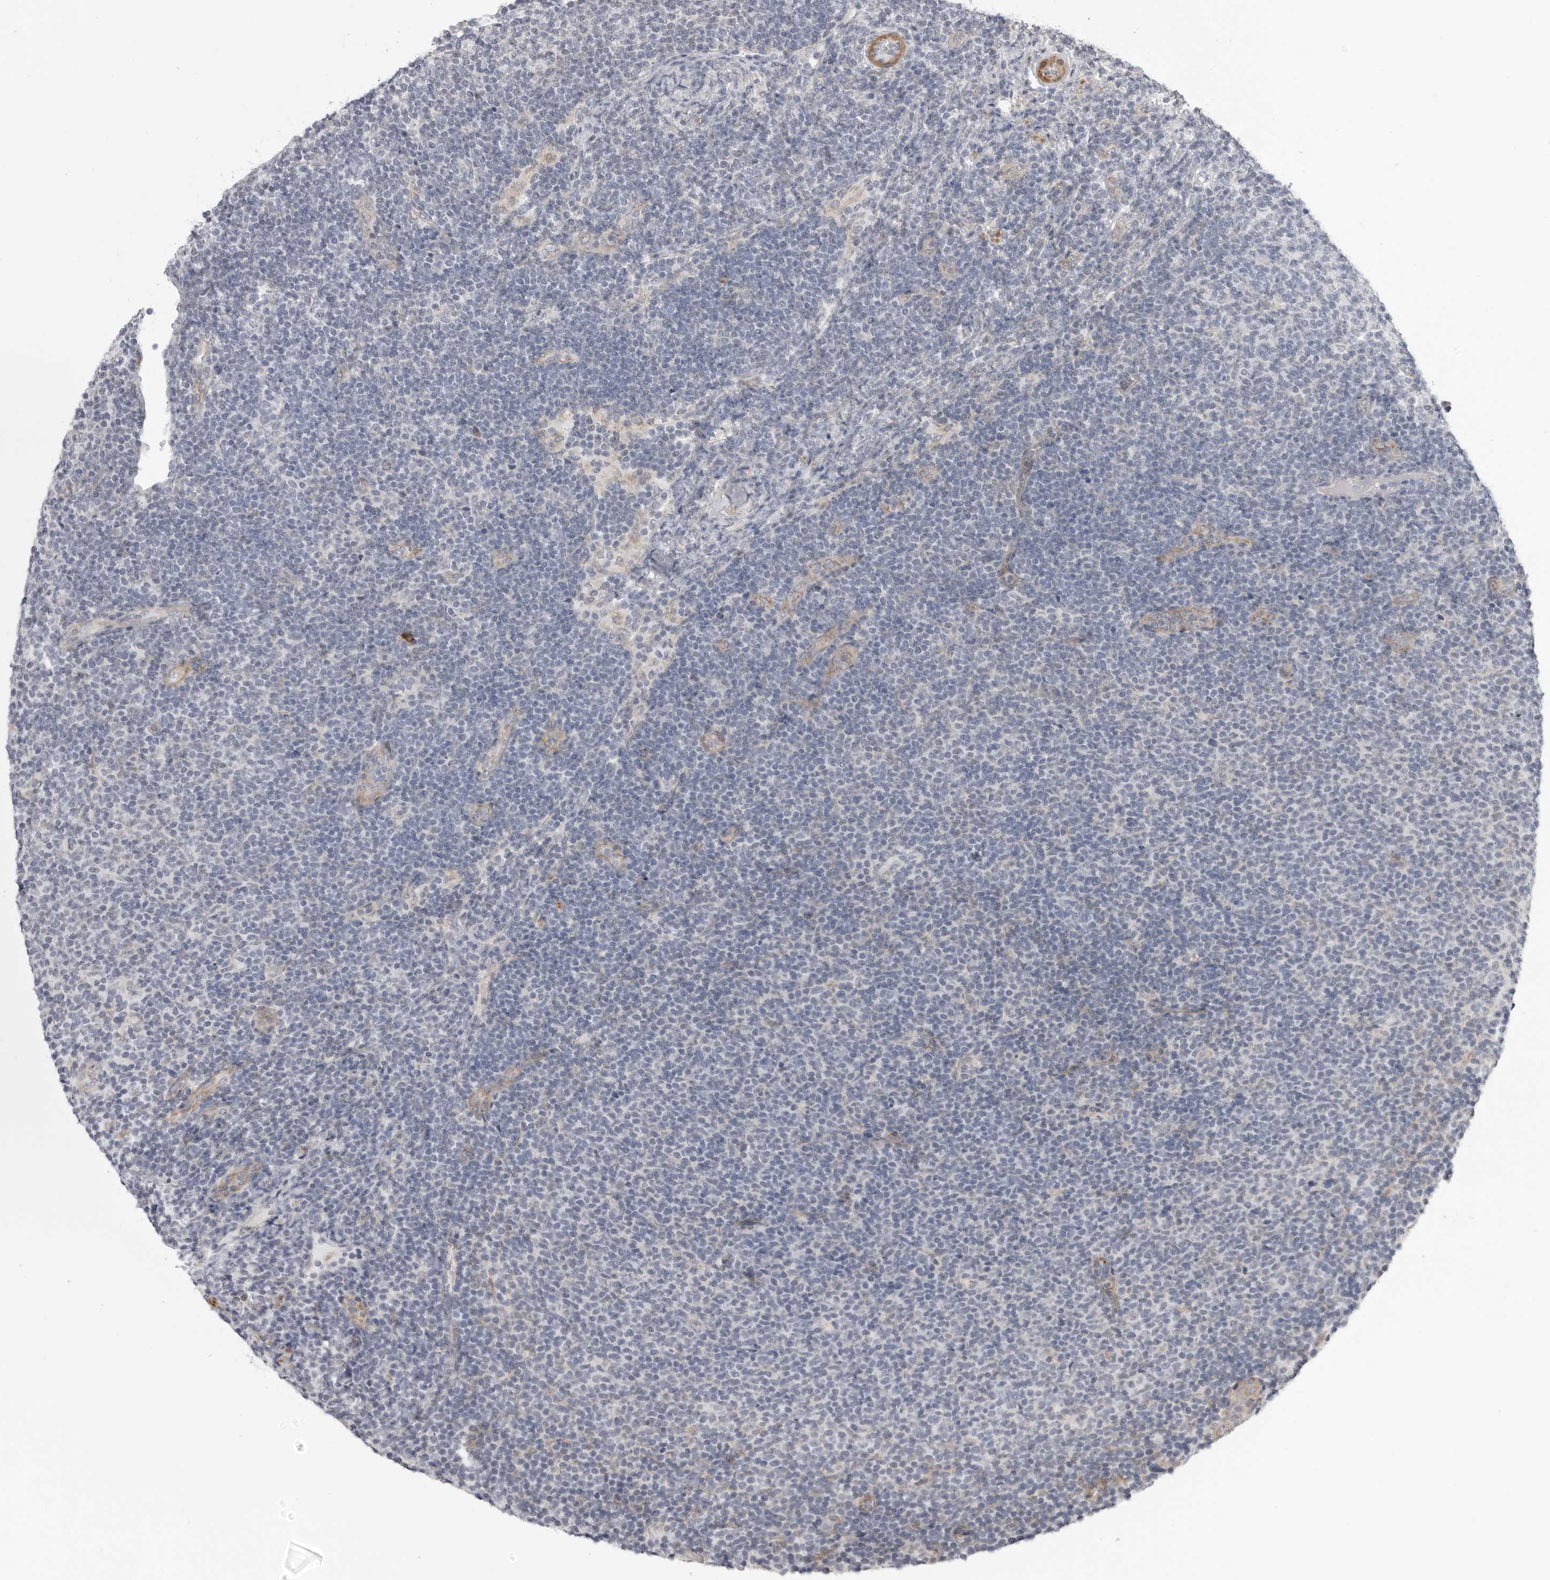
{"staining": {"intensity": "negative", "quantity": "none", "location": "none"}, "tissue": "lymphoma", "cell_type": "Tumor cells", "image_type": "cancer", "snomed": [{"axis": "morphology", "description": "Malignant lymphoma, non-Hodgkin's type, Low grade"}, {"axis": "topography", "description": "Lymph node"}], "caption": "Immunohistochemistry (IHC) micrograph of lymphoma stained for a protein (brown), which shows no expression in tumor cells. The staining was performed using DAB to visualize the protein expression in brown, while the nuclei were stained in blue with hematoxylin (Magnification: 20x).", "gene": "SCP2", "patient": {"sex": "male", "age": 66}}